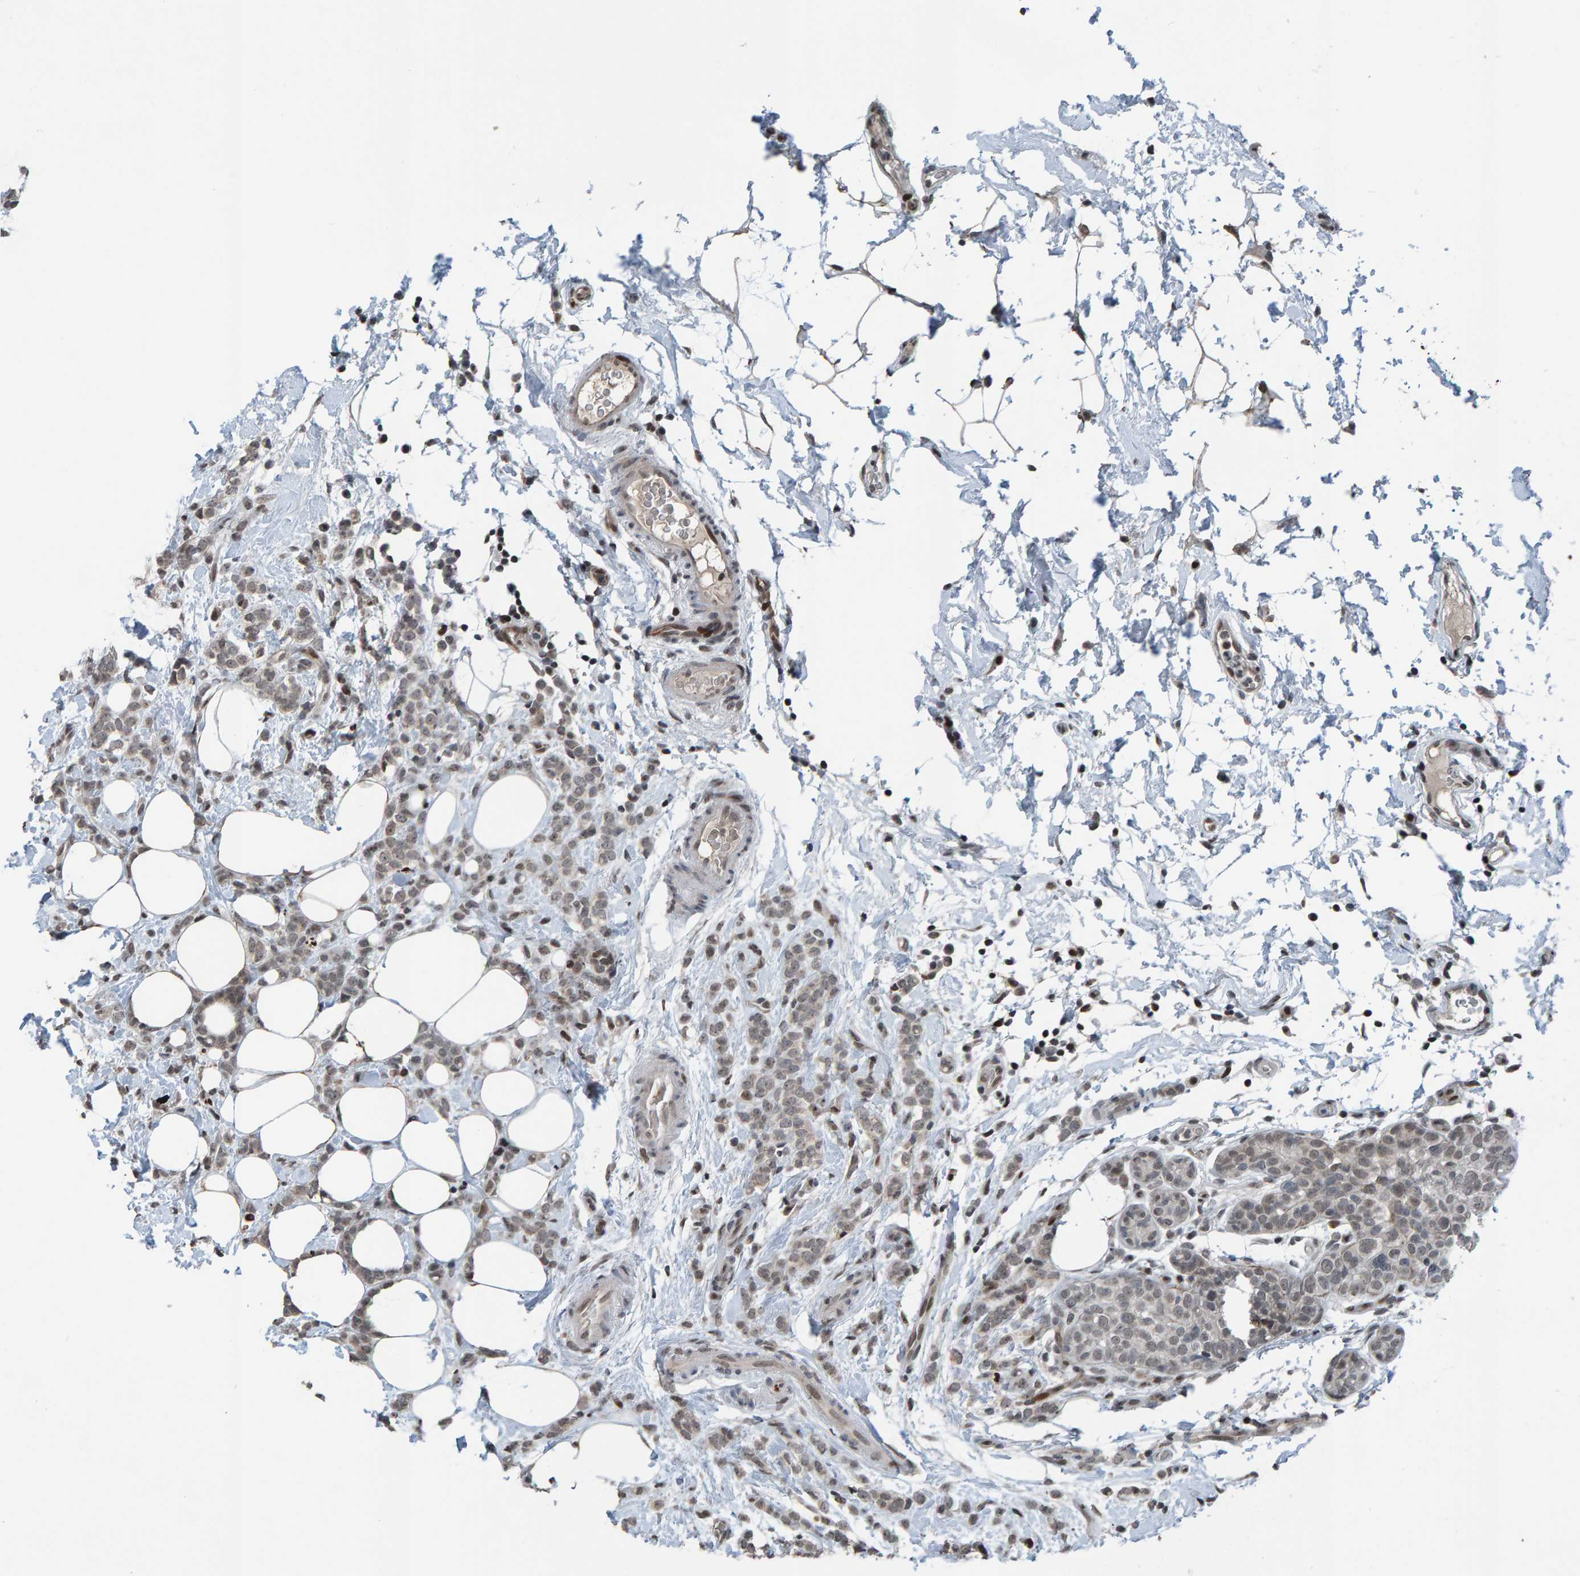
{"staining": {"intensity": "weak", "quantity": "25%-75%", "location": "cytoplasmic/membranous"}, "tissue": "breast cancer", "cell_type": "Tumor cells", "image_type": "cancer", "snomed": [{"axis": "morphology", "description": "Lobular carcinoma"}, {"axis": "topography", "description": "Breast"}], "caption": "IHC (DAB) staining of human breast lobular carcinoma demonstrates weak cytoplasmic/membranous protein expression in about 25%-75% of tumor cells.", "gene": "ZNF366", "patient": {"sex": "female", "age": 50}}